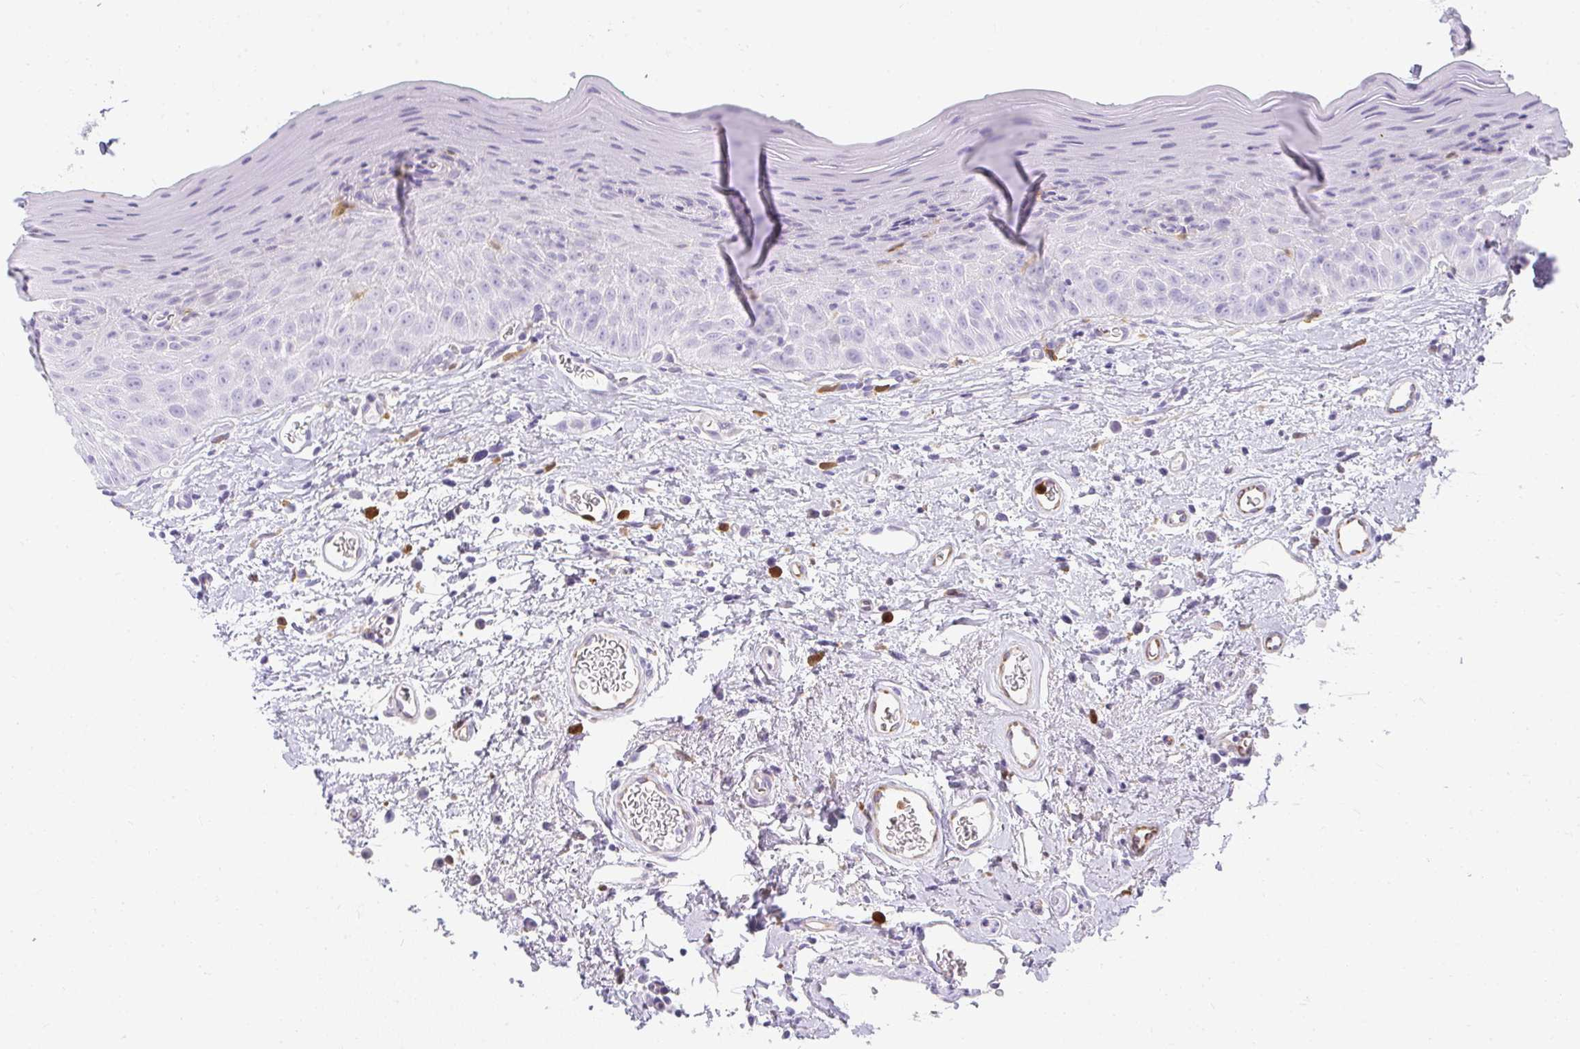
{"staining": {"intensity": "negative", "quantity": "none", "location": "none"}, "tissue": "oral mucosa", "cell_type": "Squamous epithelial cells", "image_type": "normal", "snomed": [{"axis": "morphology", "description": "Normal tissue, NOS"}, {"axis": "topography", "description": "Oral tissue"}, {"axis": "topography", "description": "Tounge, NOS"}], "caption": "Histopathology image shows no significant protein expression in squamous epithelial cells of normal oral mucosa.", "gene": "HK3", "patient": {"sex": "male", "age": 83}}